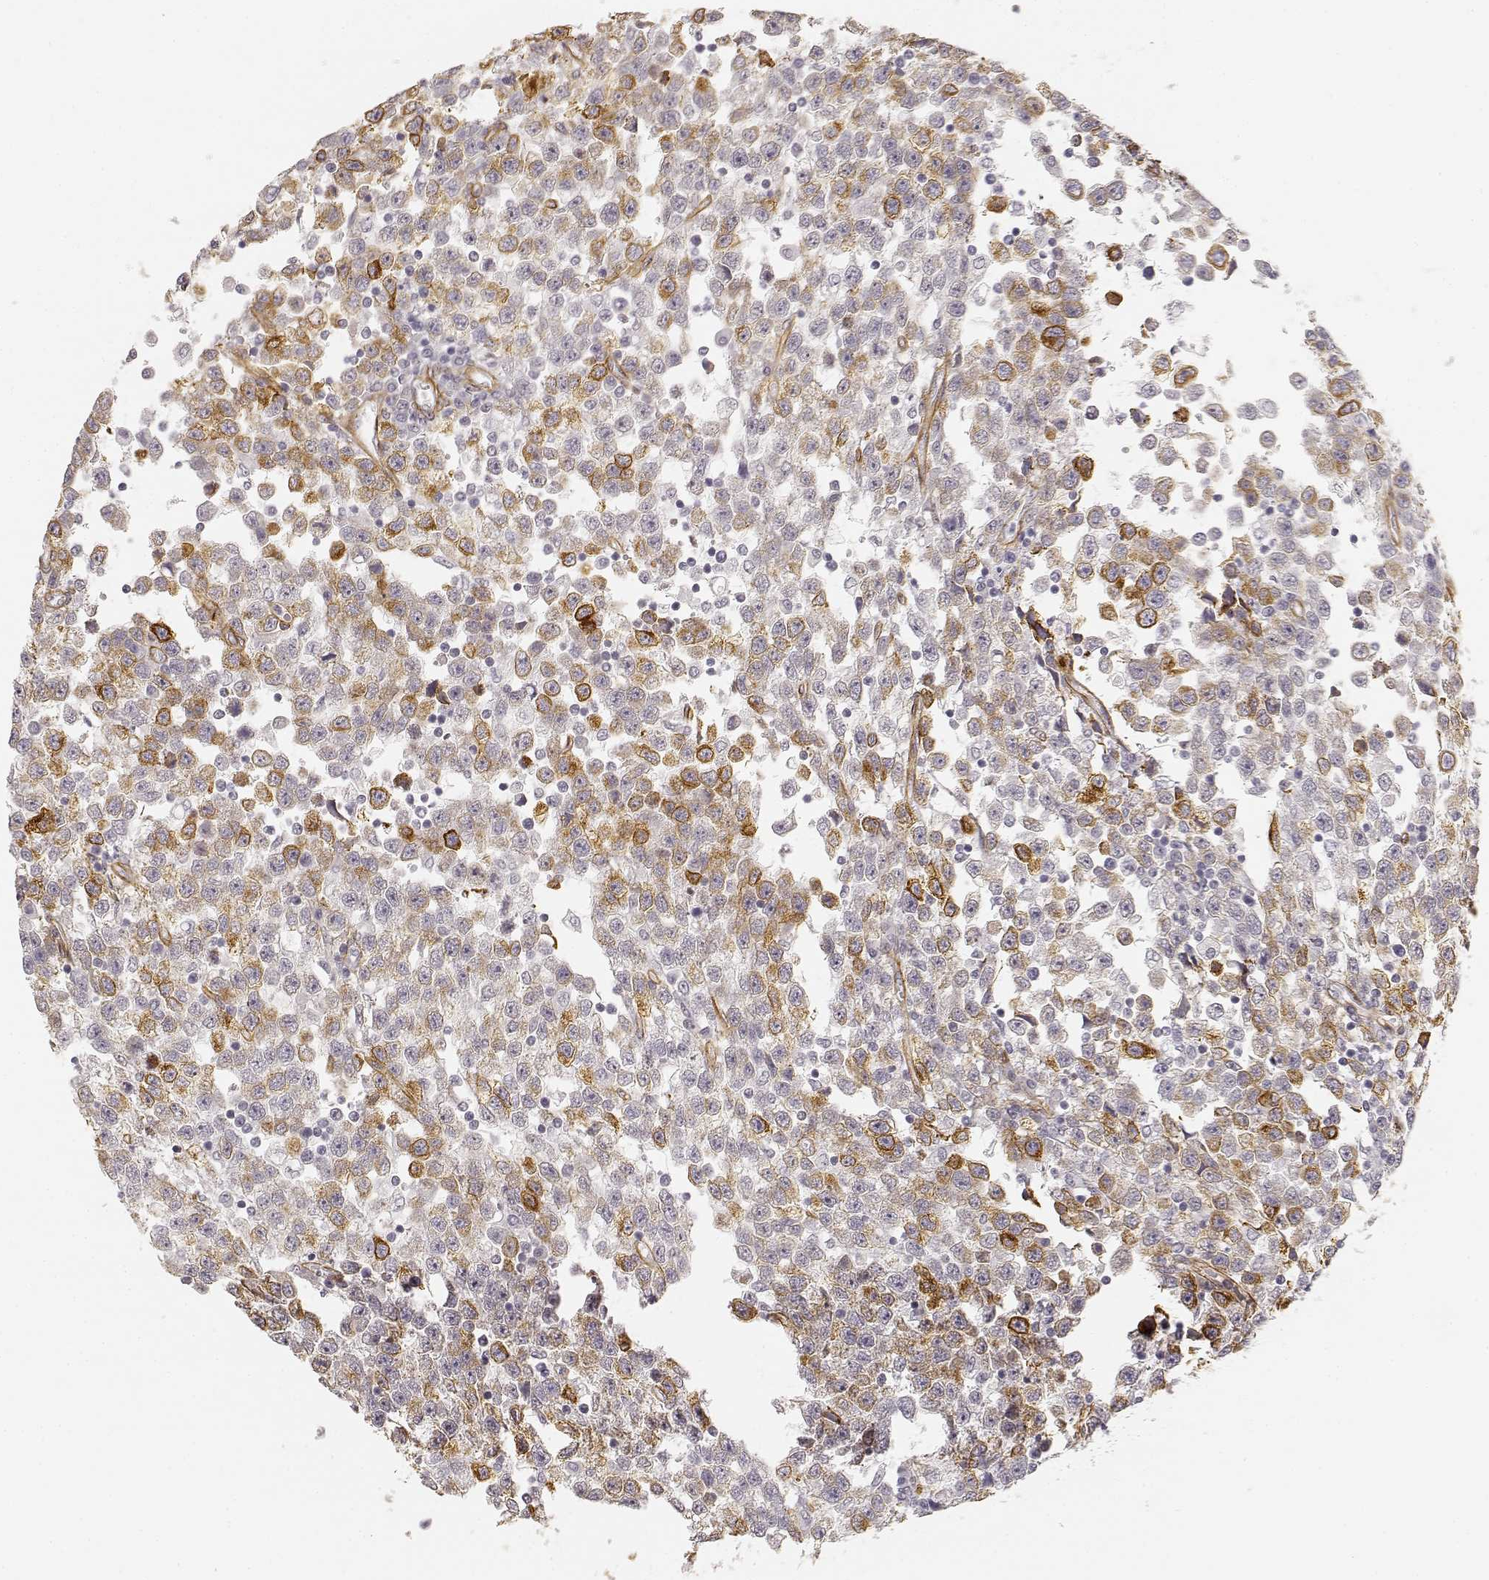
{"staining": {"intensity": "strong", "quantity": "<25%", "location": "cytoplasmic/membranous"}, "tissue": "testis cancer", "cell_type": "Tumor cells", "image_type": "cancer", "snomed": [{"axis": "morphology", "description": "Seminoma, NOS"}, {"axis": "topography", "description": "Testis"}], "caption": "Immunohistochemical staining of human seminoma (testis) exhibits strong cytoplasmic/membranous protein positivity in about <25% of tumor cells.", "gene": "LAMA4", "patient": {"sex": "male", "age": 34}}